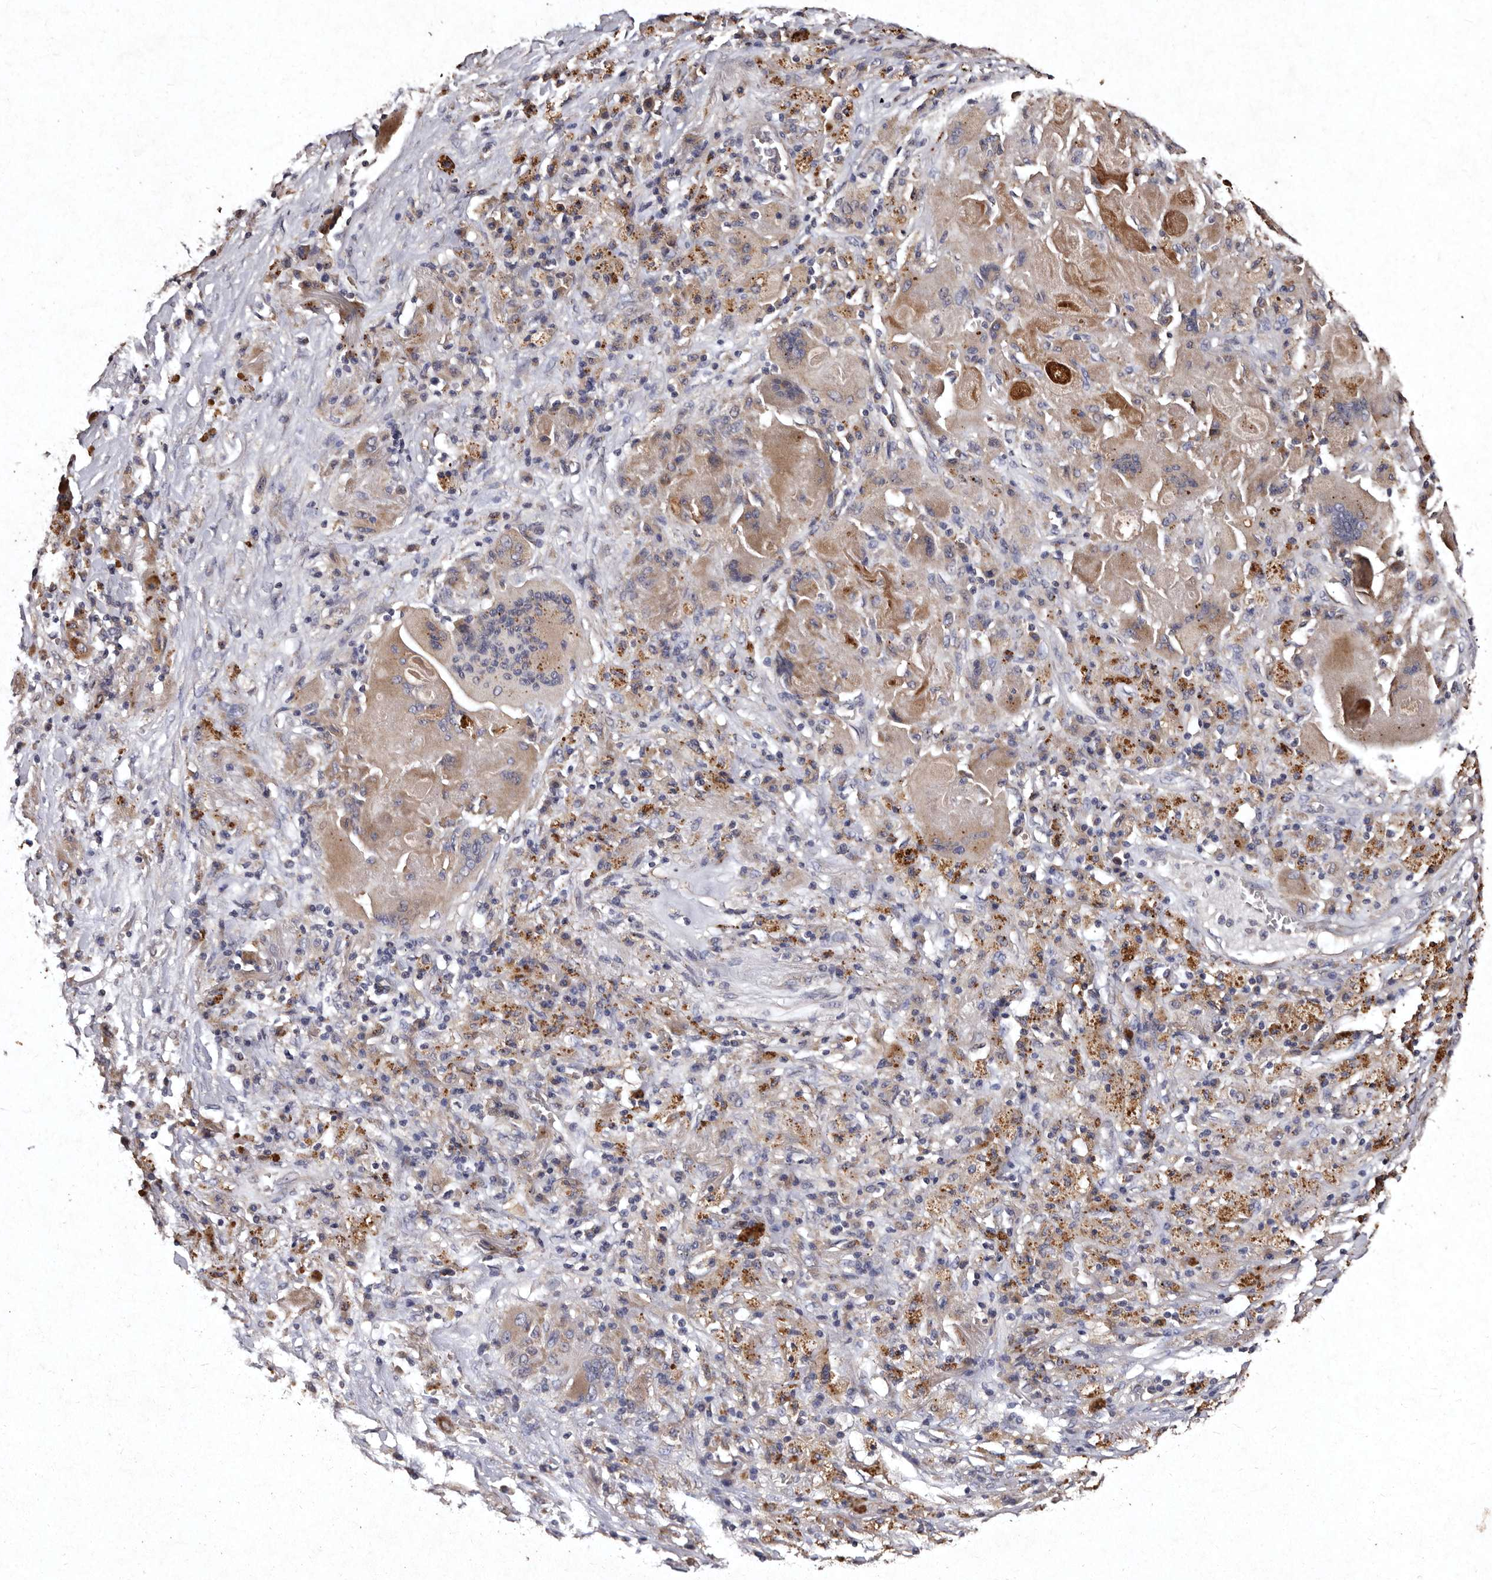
{"staining": {"intensity": "weak", "quantity": ">75%", "location": "cytoplasmic/membranous"}, "tissue": "lung cancer", "cell_type": "Tumor cells", "image_type": "cancer", "snomed": [{"axis": "morphology", "description": "Squamous cell carcinoma, NOS"}, {"axis": "topography", "description": "Lung"}], "caption": "Brown immunohistochemical staining in human lung cancer shows weak cytoplasmic/membranous expression in approximately >75% of tumor cells.", "gene": "TFB1M", "patient": {"sex": "male", "age": 61}}